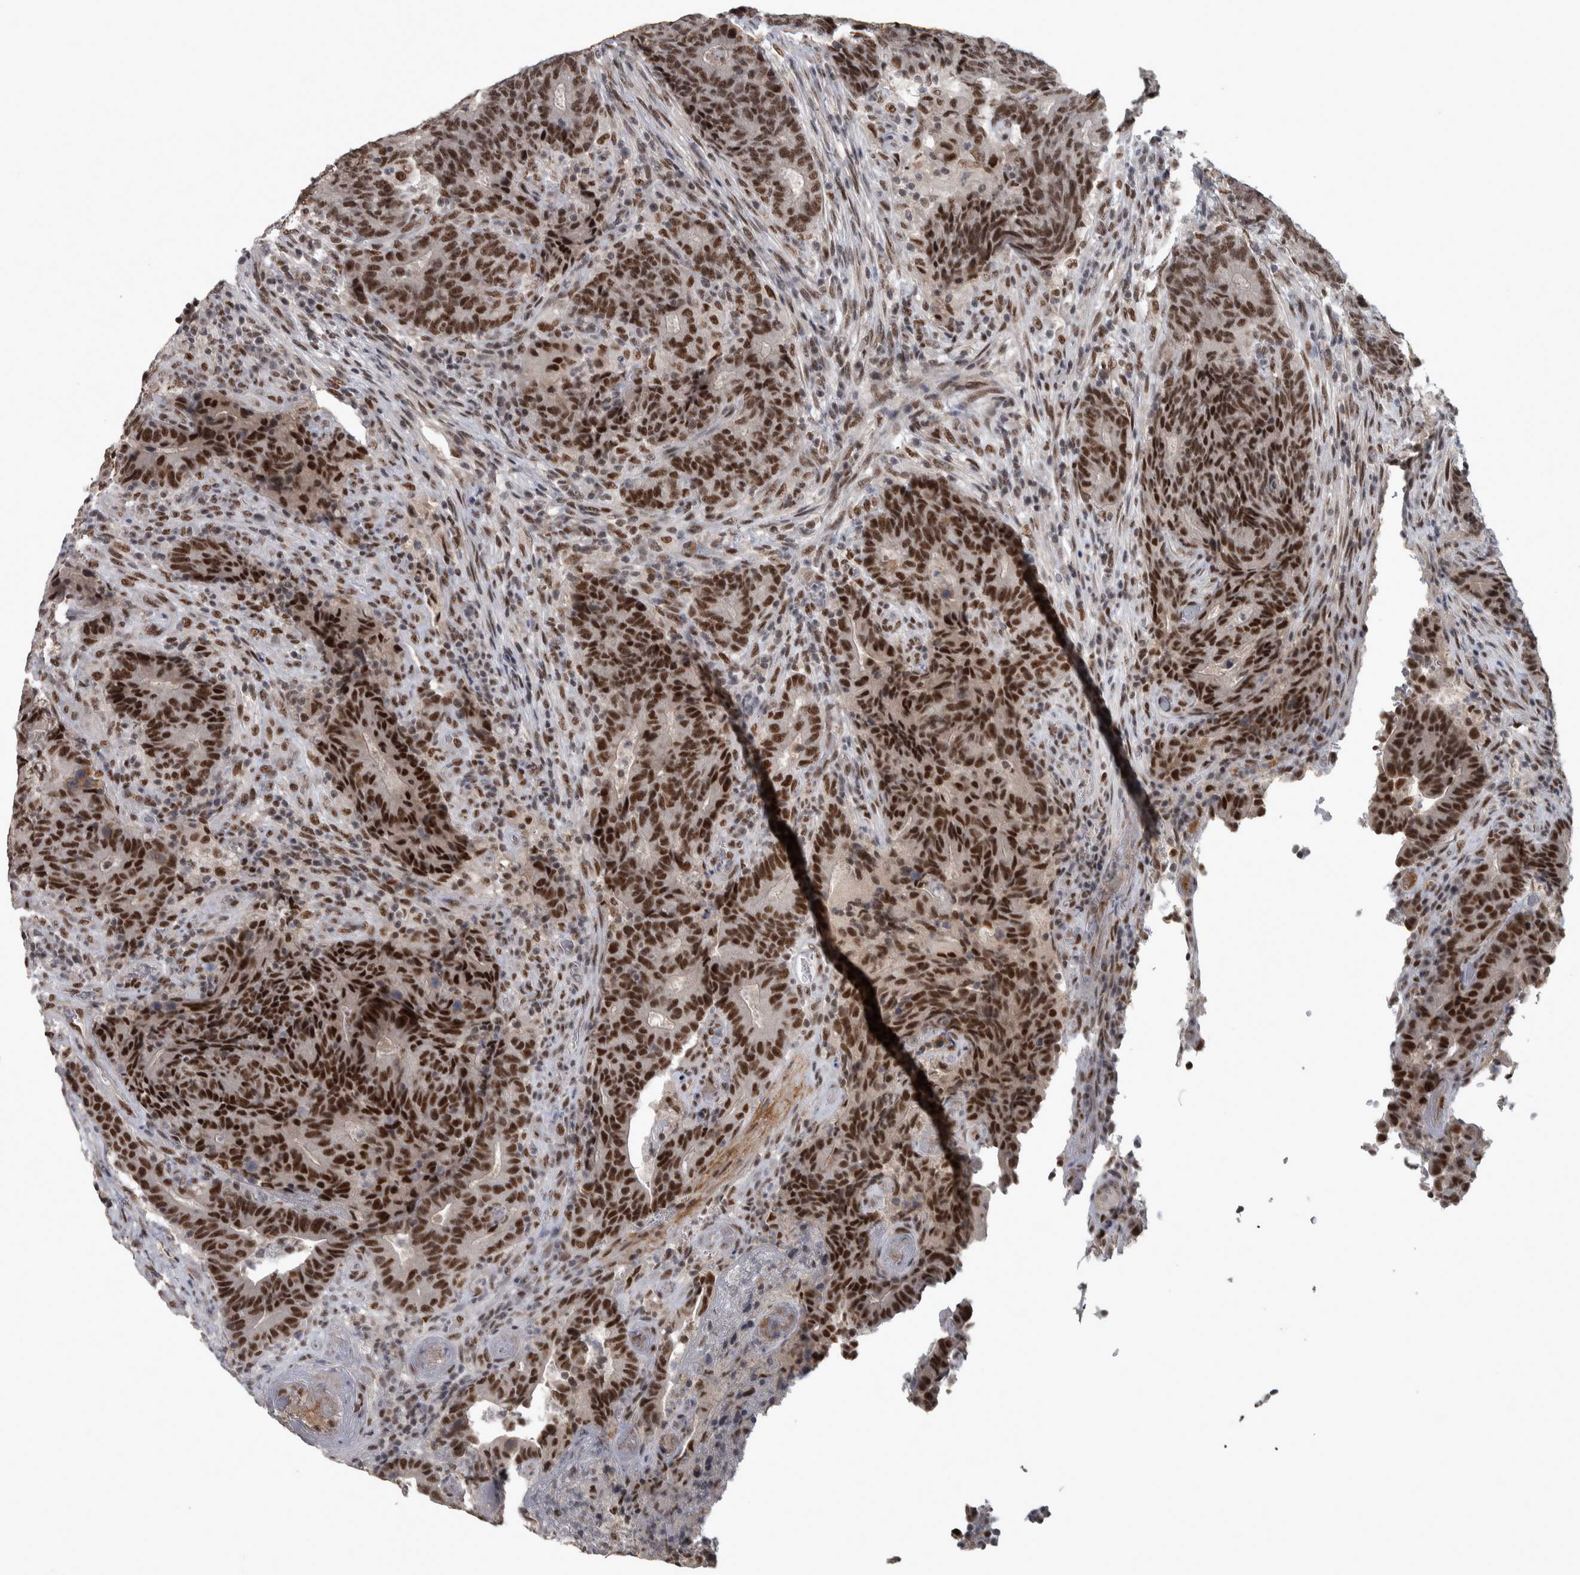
{"staining": {"intensity": "strong", "quantity": ">75%", "location": "nuclear"}, "tissue": "colorectal cancer", "cell_type": "Tumor cells", "image_type": "cancer", "snomed": [{"axis": "morphology", "description": "Normal tissue, NOS"}, {"axis": "morphology", "description": "Adenocarcinoma, NOS"}, {"axis": "topography", "description": "Colon"}], "caption": "Colorectal cancer stained with DAB immunohistochemistry shows high levels of strong nuclear expression in approximately >75% of tumor cells.", "gene": "DDX42", "patient": {"sex": "female", "age": 75}}